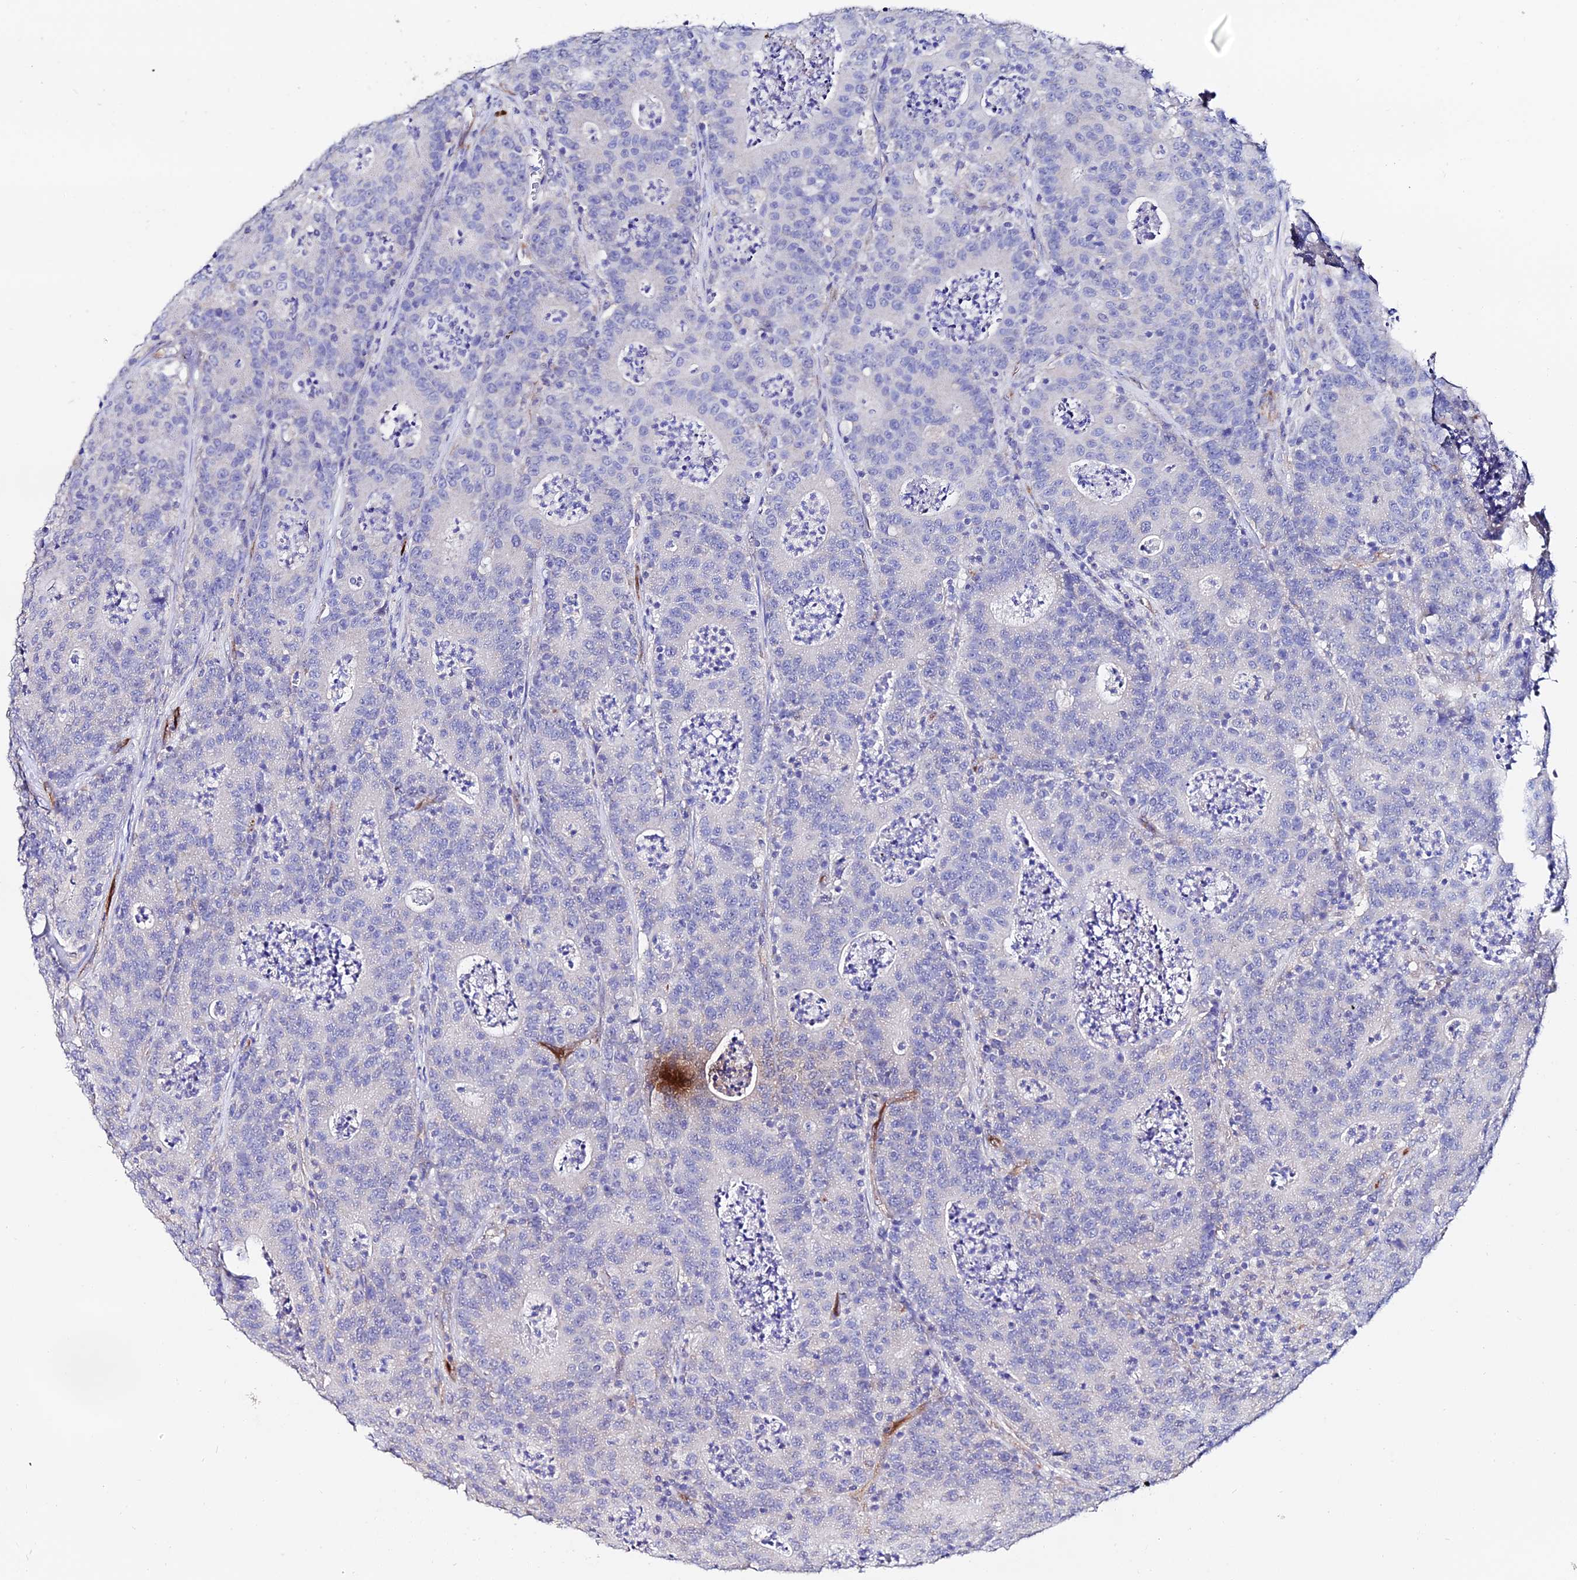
{"staining": {"intensity": "negative", "quantity": "none", "location": "none"}, "tissue": "colorectal cancer", "cell_type": "Tumor cells", "image_type": "cancer", "snomed": [{"axis": "morphology", "description": "Adenocarcinoma, NOS"}, {"axis": "topography", "description": "Colon"}], "caption": "Tumor cells show no significant staining in adenocarcinoma (colorectal). Nuclei are stained in blue.", "gene": "ESM1", "patient": {"sex": "male", "age": 83}}